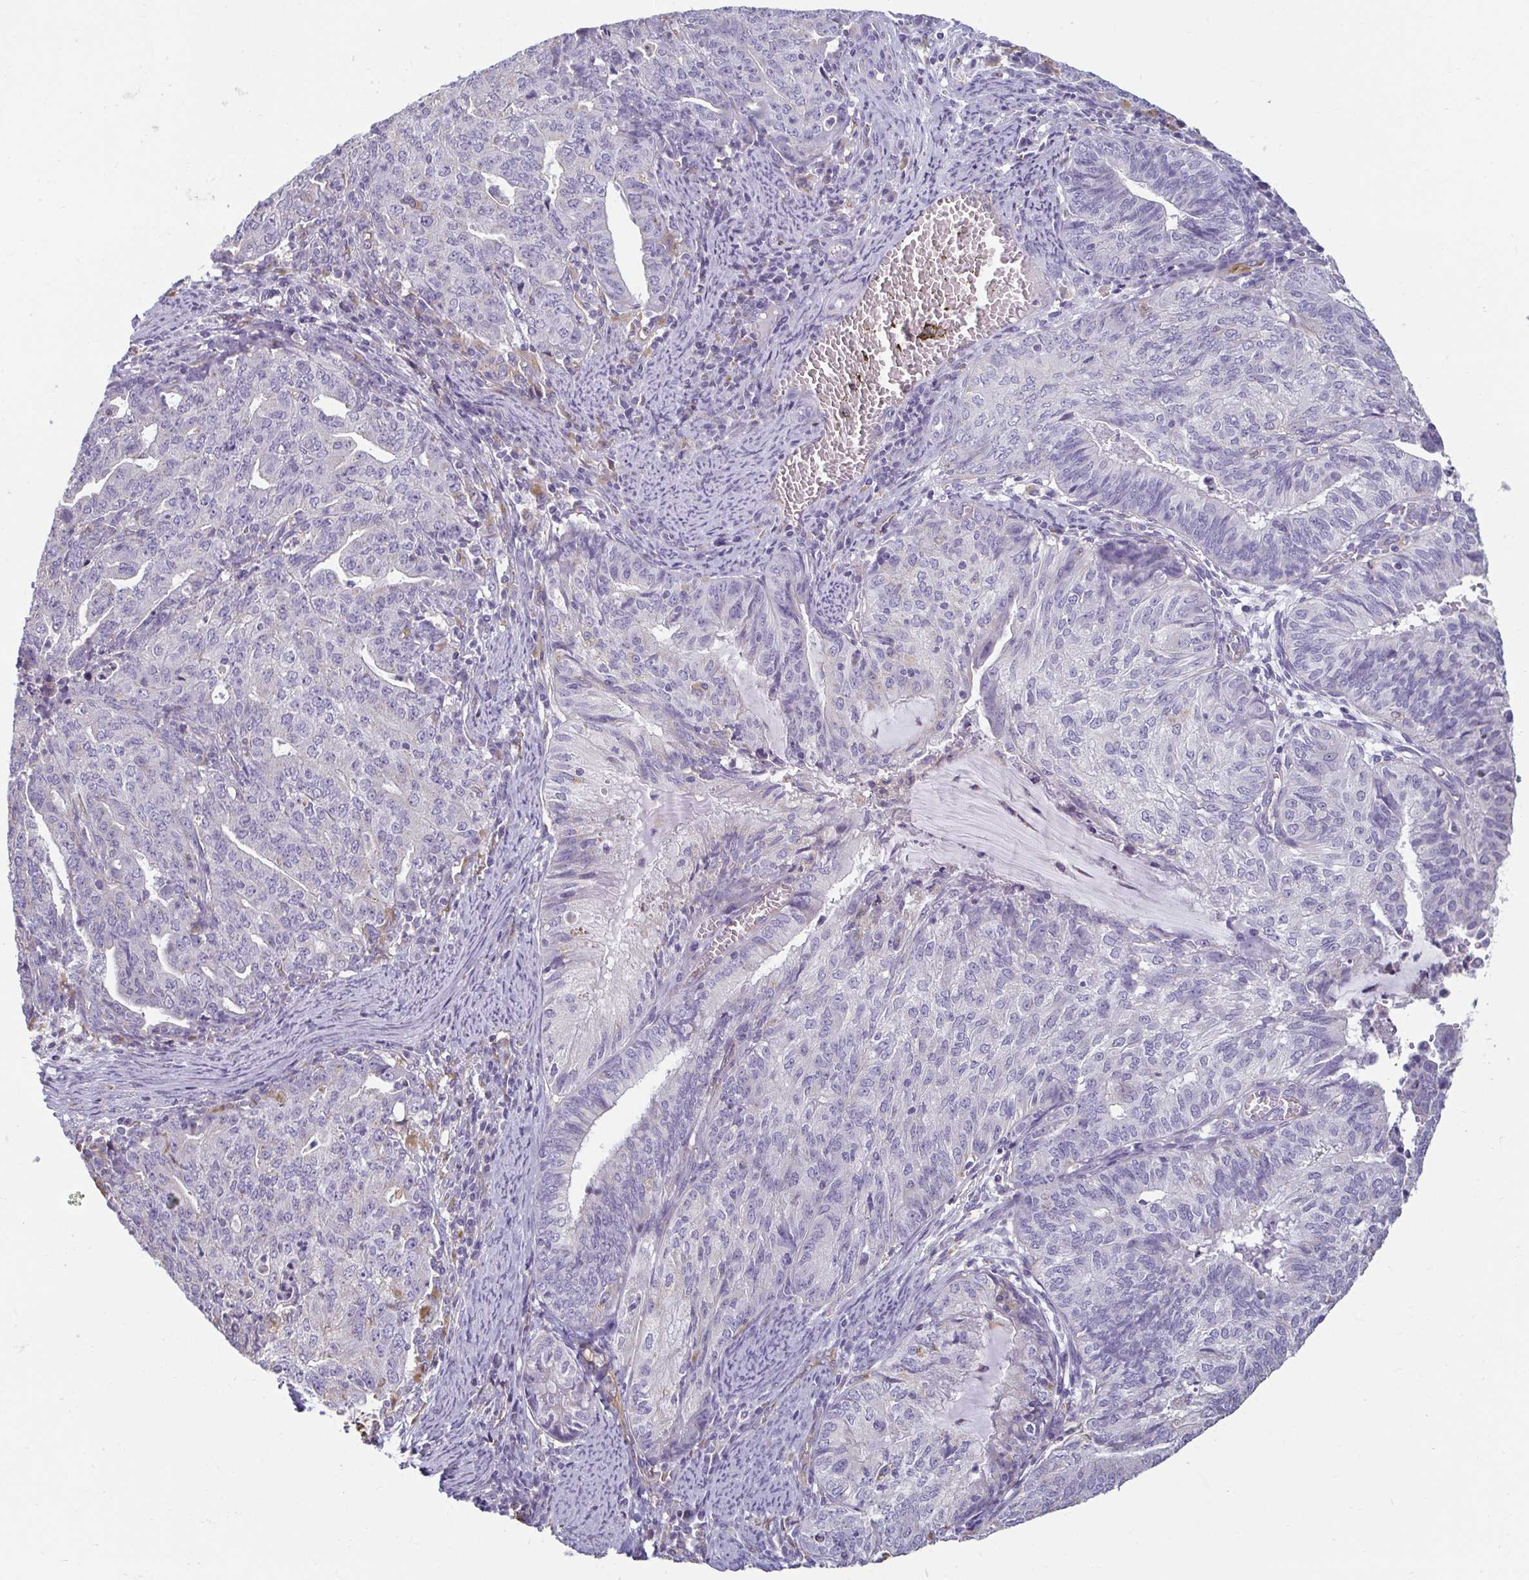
{"staining": {"intensity": "negative", "quantity": "none", "location": "none"}, "tissue": "endometrial cancer", "cell_type": "Tumor cells", "image_type": "cancer", "snomed": [{"axis": "morphology", "description": "Adenocarcinoma, NOS"}, {"axis": "topography", "description": "Endometrium"}], "caption": "IHC photomicrograph of neoplastic tissue: endometrial cancer (adenocarcinoma) stained with DAB (3,3'-diaminobenzidine) shows no significant protein positivity in tumor cells.", "gene": "PDE2A", "patient": {"sex": "female", "age": 82}}